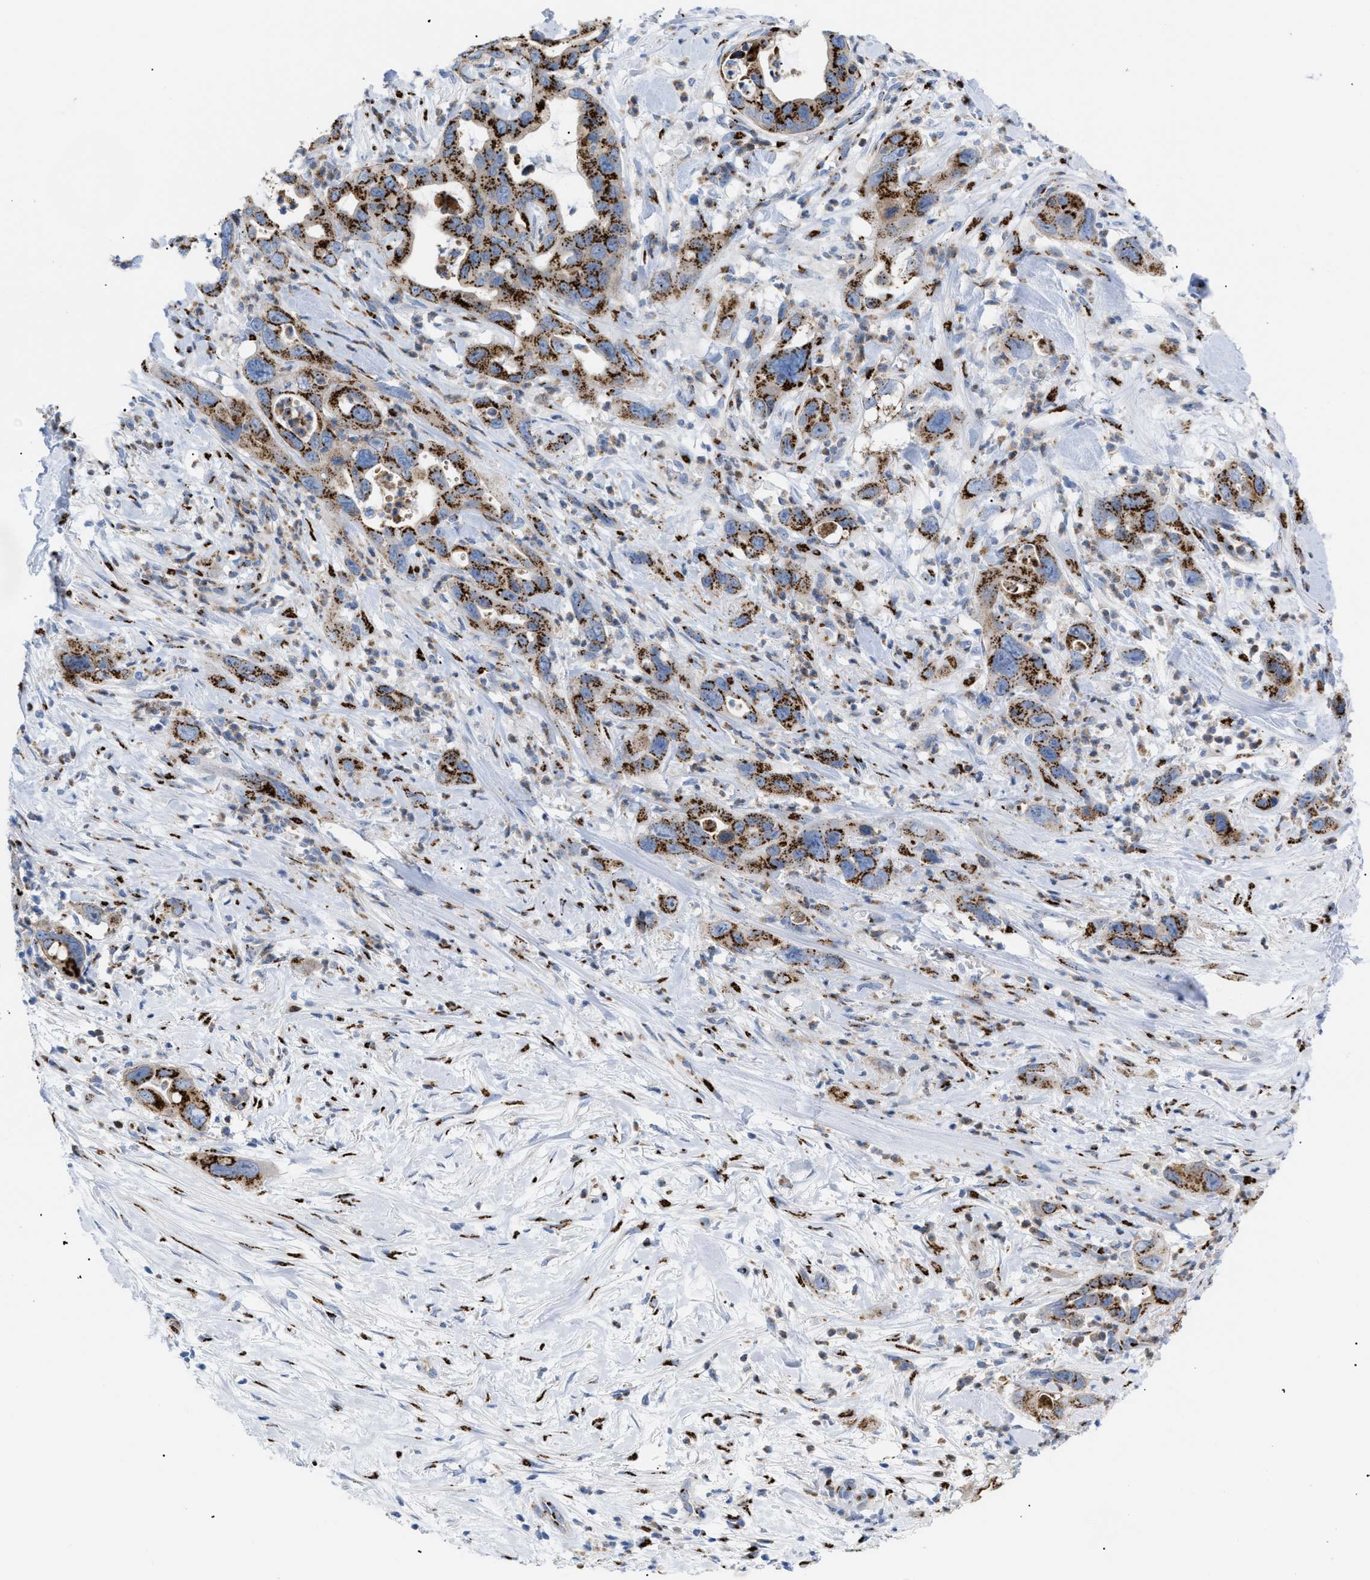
{"staining": {"intensity": "strong", "quantity": ">75%", "location": "cytoplasmic/membranous"}, "tissue": "pancreatic cancer", "cell_type": "Tumor cells", "image_type": "cancer", "snomed": [{"axis": "morphology", "description": "Adenocarcinoma, NOS"}, {"axis": "topography", "description": "Pancreas"}], "caption": "Pancreatic cancer (adenocarcinoma) stained with a brown dye displays strong cytoplasmic/membranous positive expression in approximately >75% of tumor cells.", "gene": "TMEM17", "patient": {"sex": "female", "age": 70}}